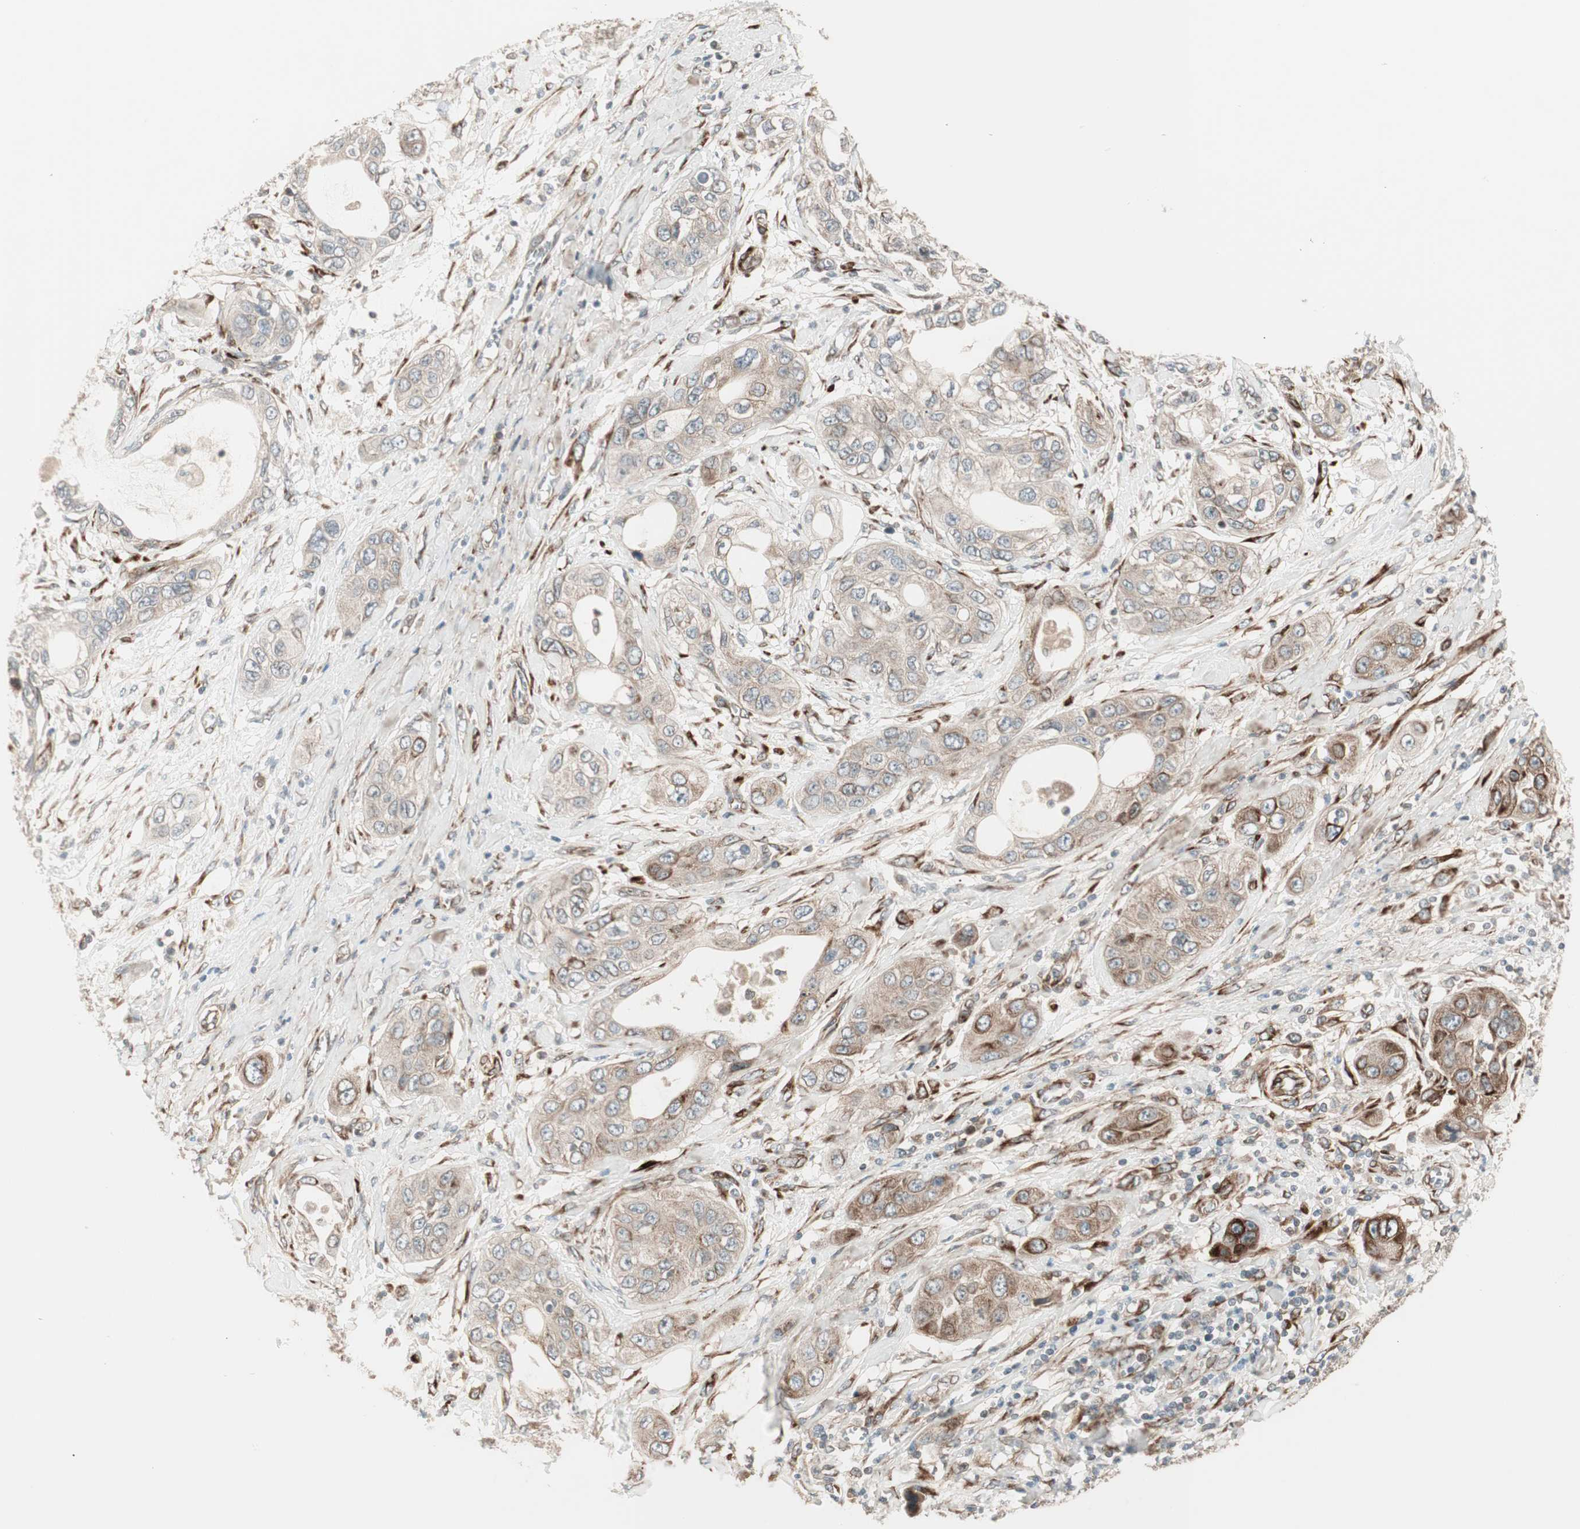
{"staining": {"intensity": "weak", "quantity": ">75%", "location": "cytoplasmic/membranous"}, "tissue": "pancreatic cancer", "cell_type": "Tumor cells", "image_type": "cancer", "snomed": [{"axis": "morphology", "description": "Adenocarcinoma, NOS"}, {"axis": "topography", "description": "Pancreas"}], "caption": "Human pancreatic cancer stained for a protein (brown) demonstrates weak cytoplasmic/membranous positive positivity in approximately >75% of tumor cells.", "gene": "PPP2R5E", "patient": {"sex": "female", "age": 70}}